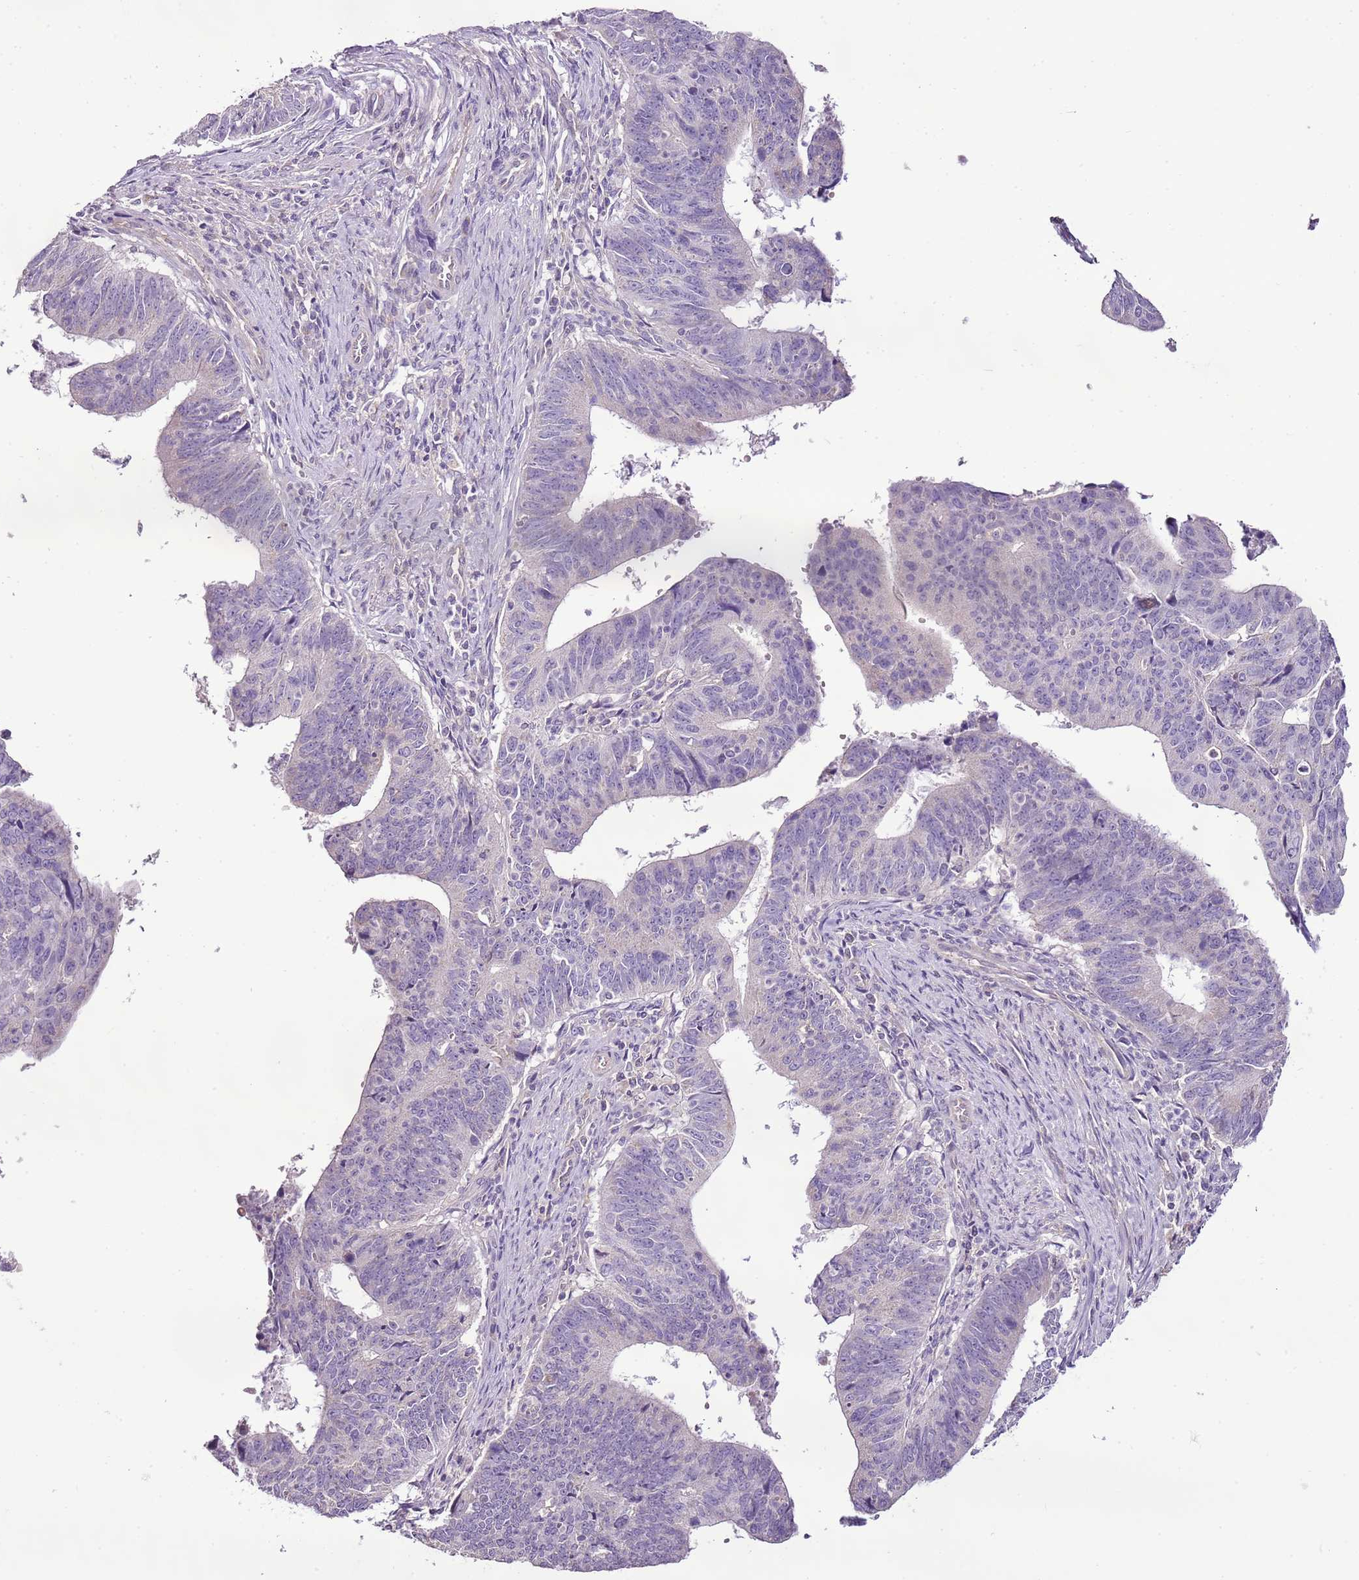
{"staining": {"intensity": "negative", "quantity": "none", "location": "none"}, "tissue": "stomach cancer", "cell_type": "Tumor cells", "image_type": "cancer", "snomed": [{"axis": "morphology", "description": "Adenocarcinoma, NOS"}, {"axis": "topography", "description": "Stomach"}], "caption": "Tumor cells are negative for protein expression in human stomach adenocarcinoma.", "gene": "CMKLR1", "patient": {"sex": "male", "age": 59}}